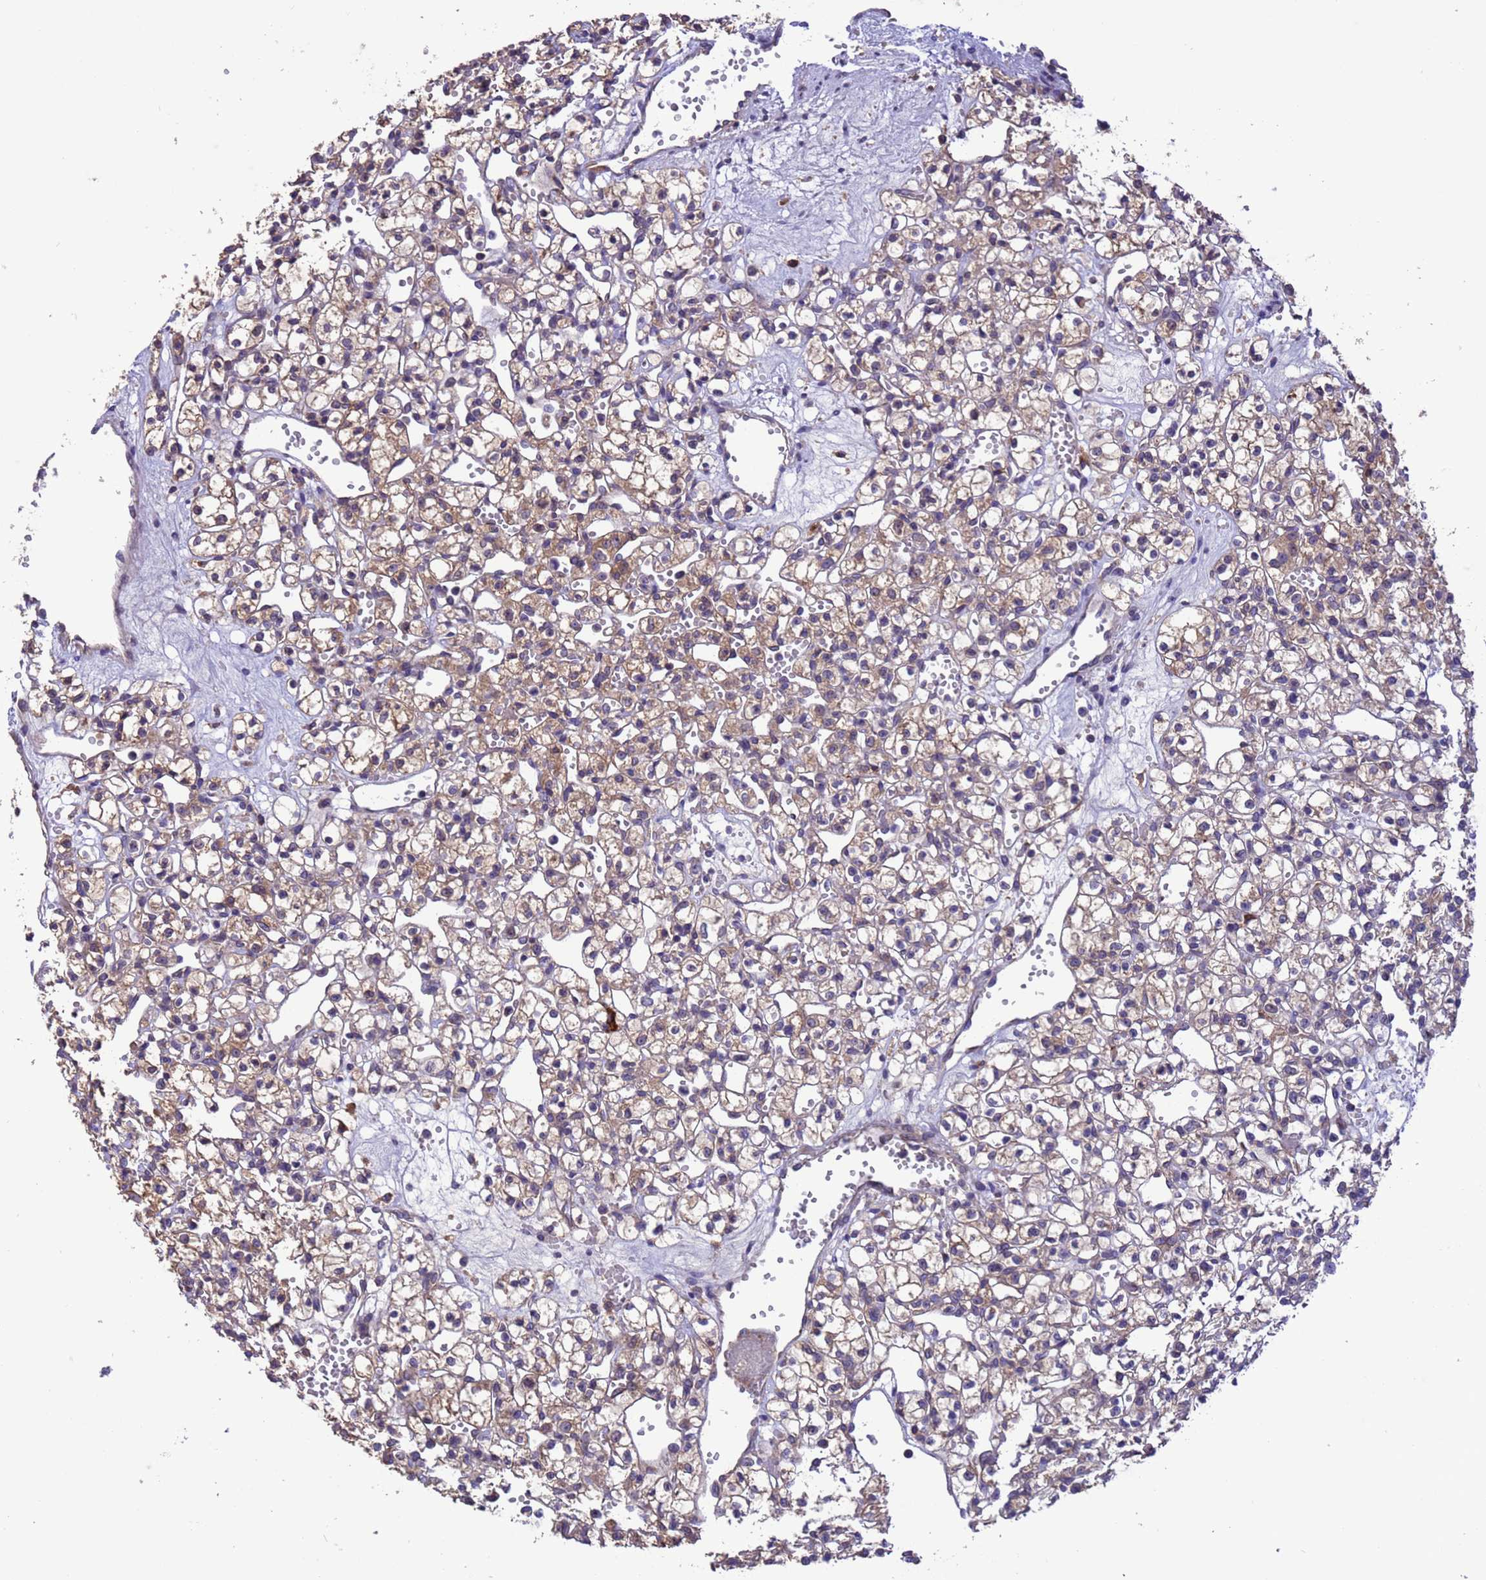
{"staining": {"intensity": "weak", "quantity": "25%-75%", "location": "cytoplasmic/membranous"}, "tissue": "renal cancer", "cell_type": "Tumor cells", "image_type": "cancer", "snomed": [{"axis": "morphology", "description": "Adenocarcinoma, NOS"}, {"axis": "topography", "description": "Kidney"}], "caption": "Renal cancer (adenocarcinoma) stained with a brown dye demonstrates weak cytoplasmic/membranous positive staining in approximately 25%-75% of tumor cells.", "gene": "ARHGAP12", "patient": {"sex": "female", "age": 59}}